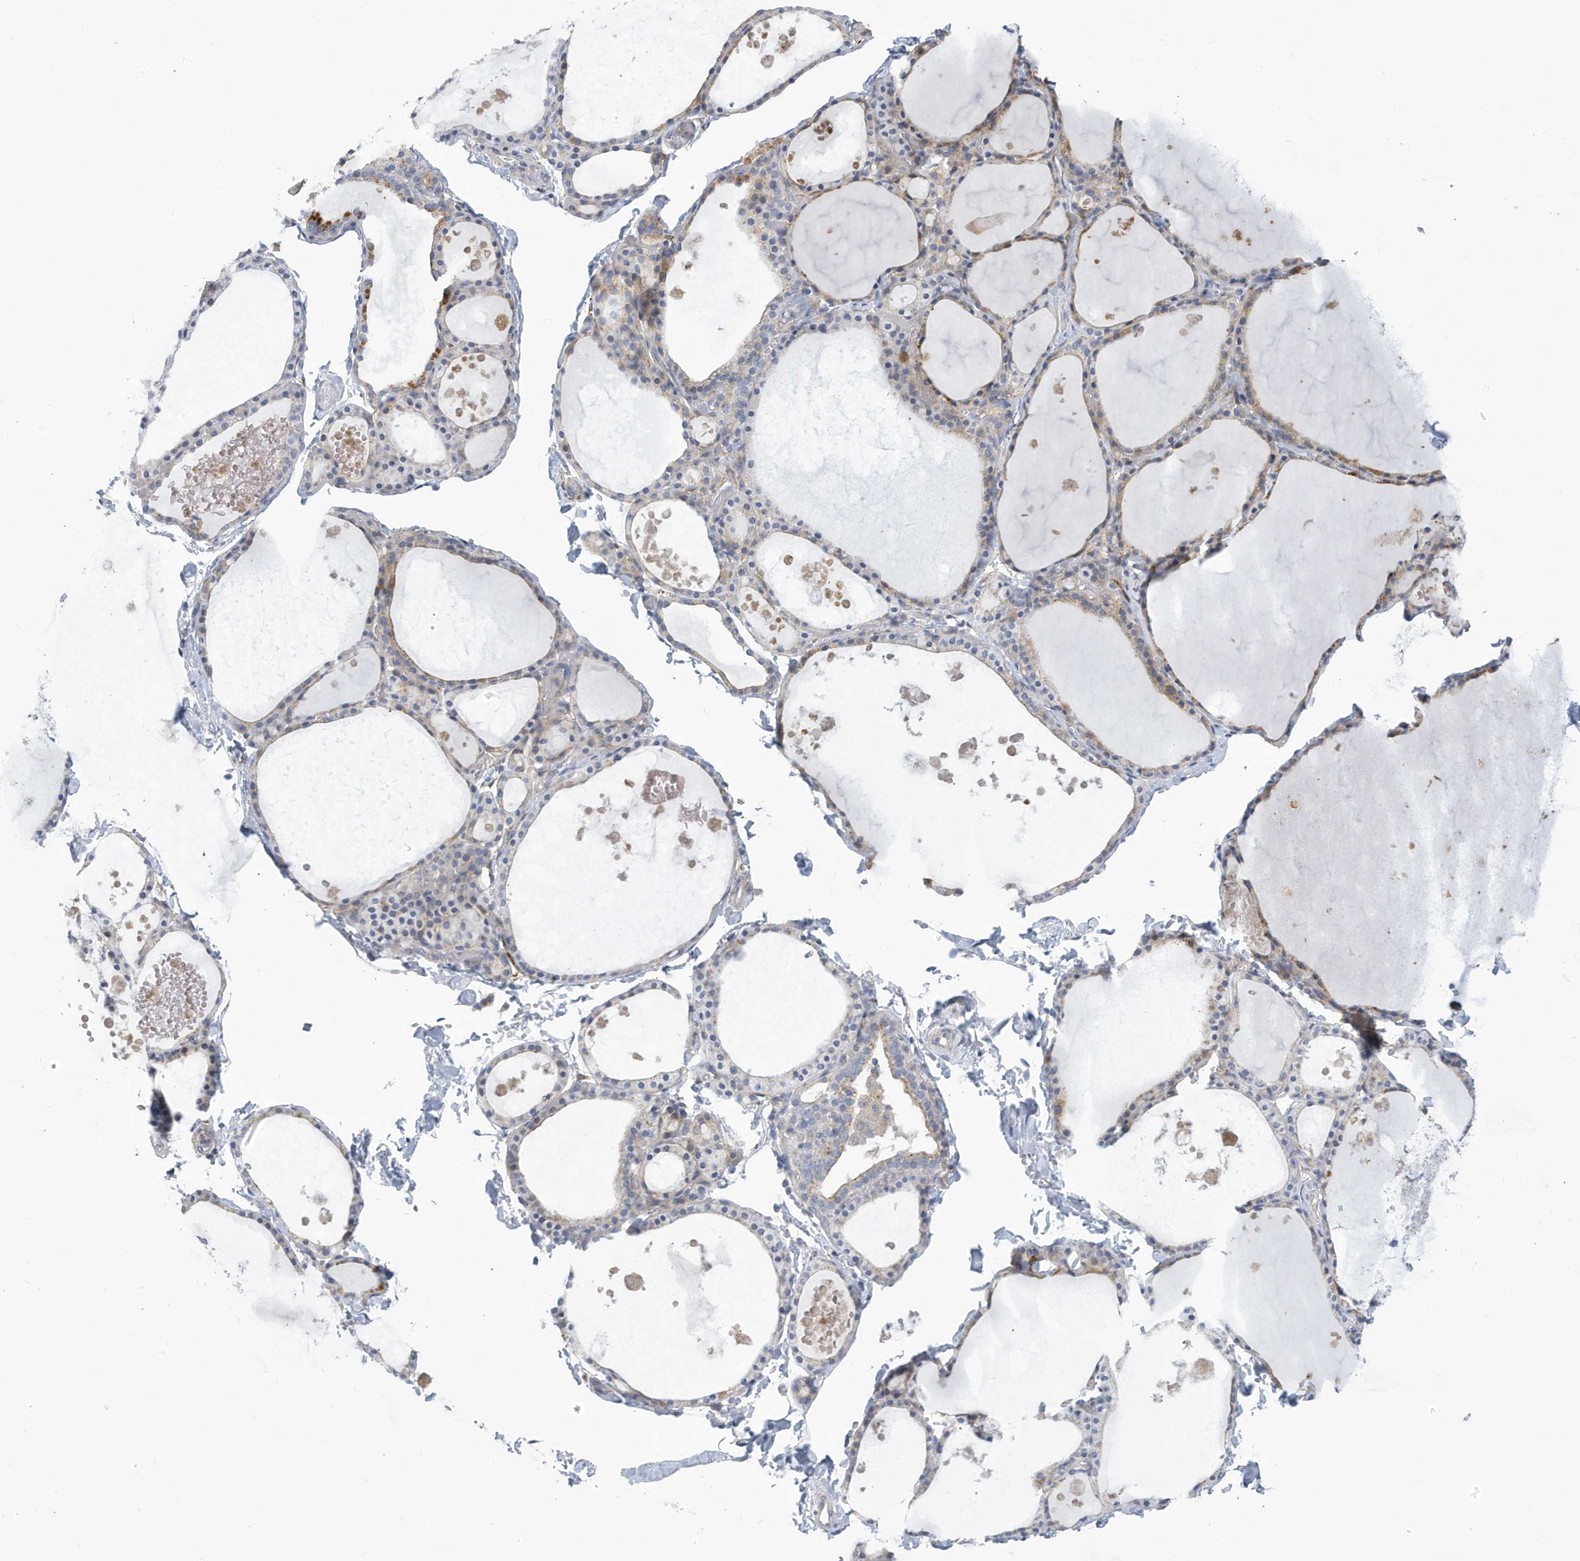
{"staining": {"intensity": "moderate", "quantity": "25%-75%", "location": "cytoplasmic/membranous"}, "tissue": "thyroid gland", "cell_type": "Glandular cells", "image_type": "normal", "snomed": [{"axis": "morphology", "description": "Normal tissue, NOS"}, {"axis": "topography", "description": "Thyroid gland"}], "caption": "An immunohistochemistry photomicrograph of benign tissue is shown. Protein staining in brown labels moderate cytoplasmic/membranous positivity in thyroid gland within glandular cells. (brown staining indicates protein expression, while blue staining denotes nuclei).", "gene": "VTA1", "patient": {"sex": "male", "age": 56}}